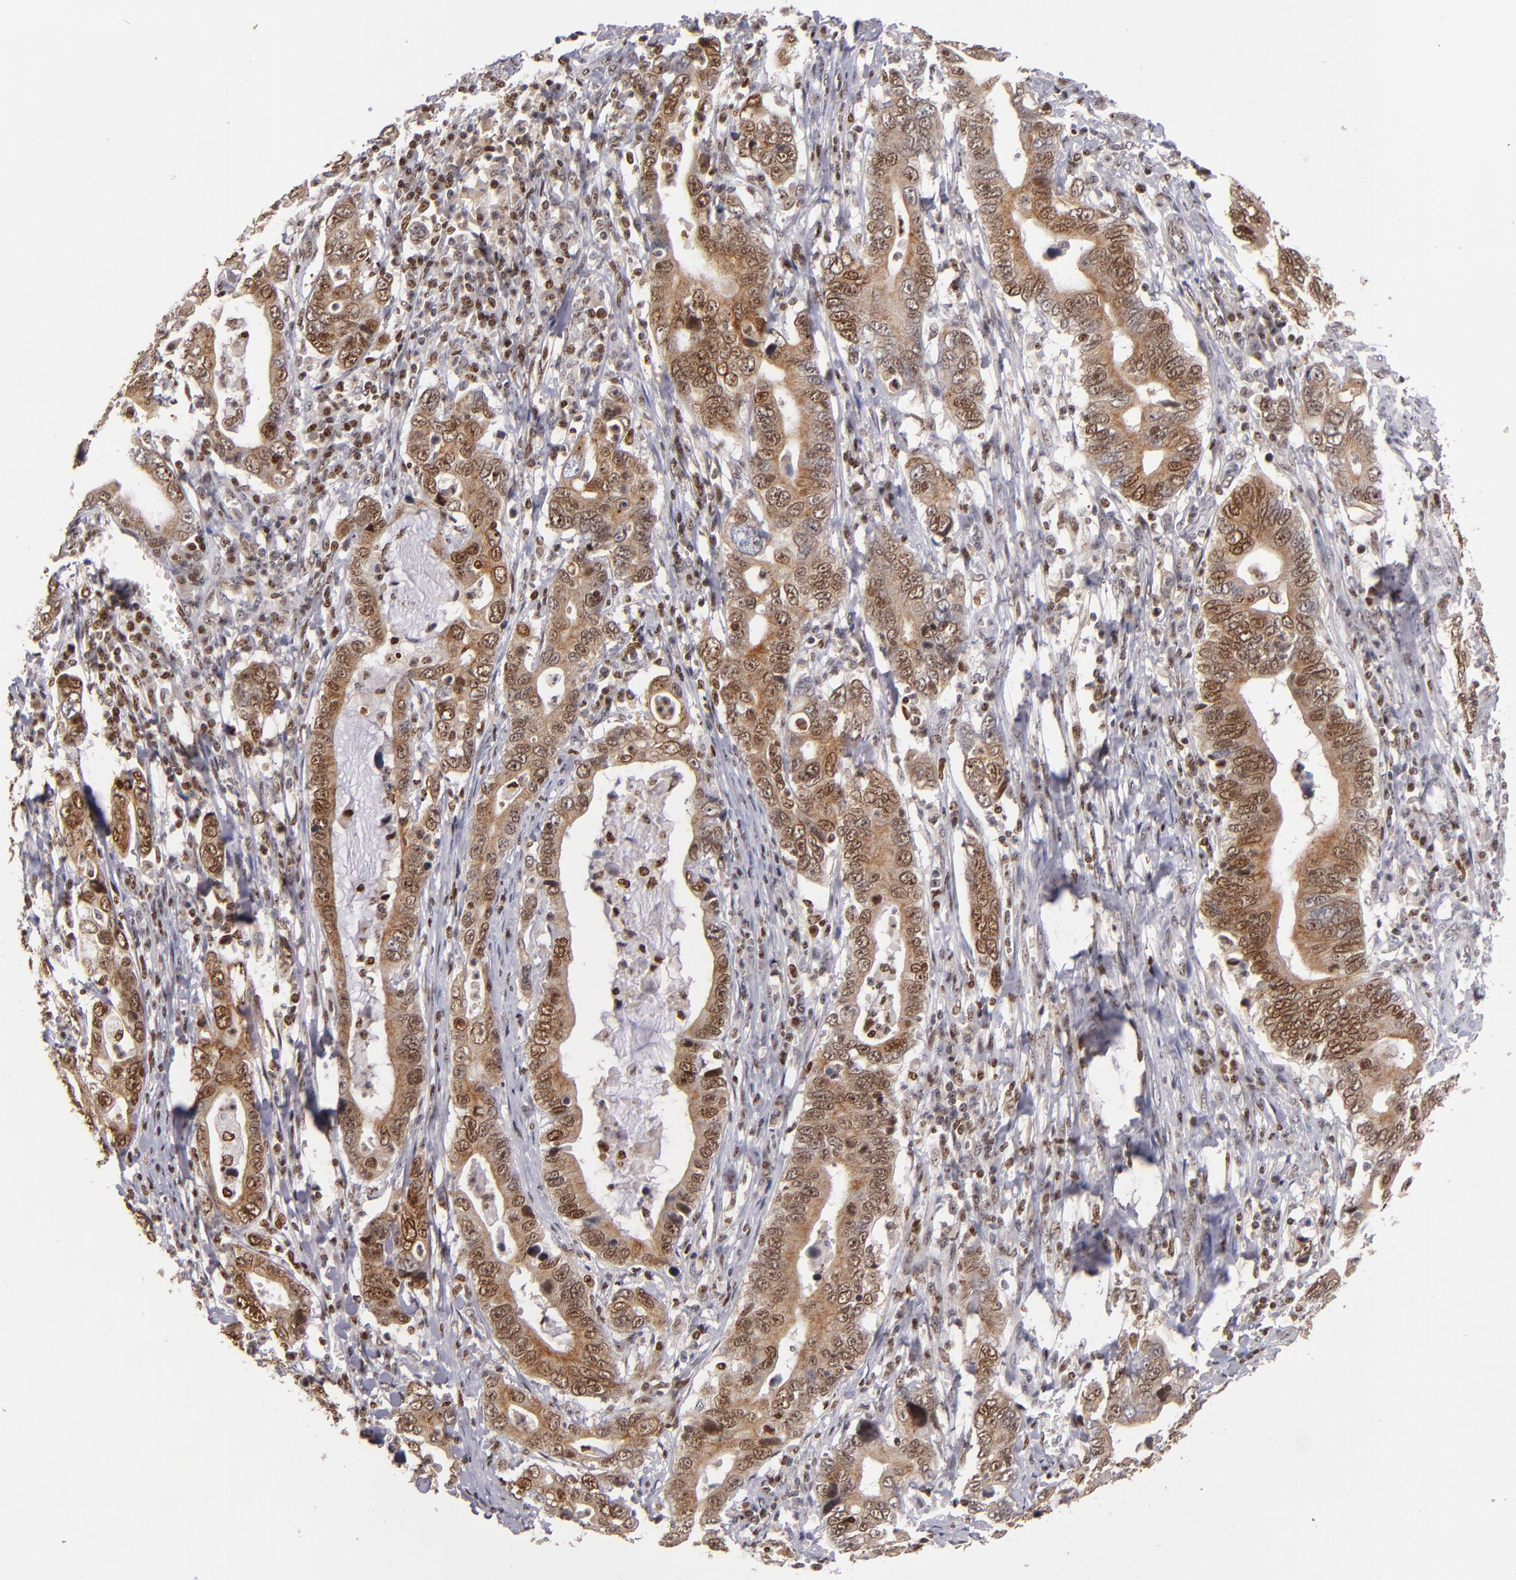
{"staining": {"intensity": "moderate", "quantity": ">75%", "location": "cytoplasmic/membranous,nuclear"}, "tissue": "stomach cancer", "cell_type": "Tumor cells", "image_type": "cancer", "snomed": [{"axis": "morphology", "description": "Adenocarcinoma, NOS"}, {"axis": "topography", "description": "Stomach, upper"}], "caption": "Moderate cytoplasmic/membranous and nuclear positivity for a protein is appreciated in approximately >75% of tumor cells of stomach cancer (adenocarcinoma) using immunohistochemistry.", "gene": "PCNX4", "patient": {"sex": "male", "age": 63}}